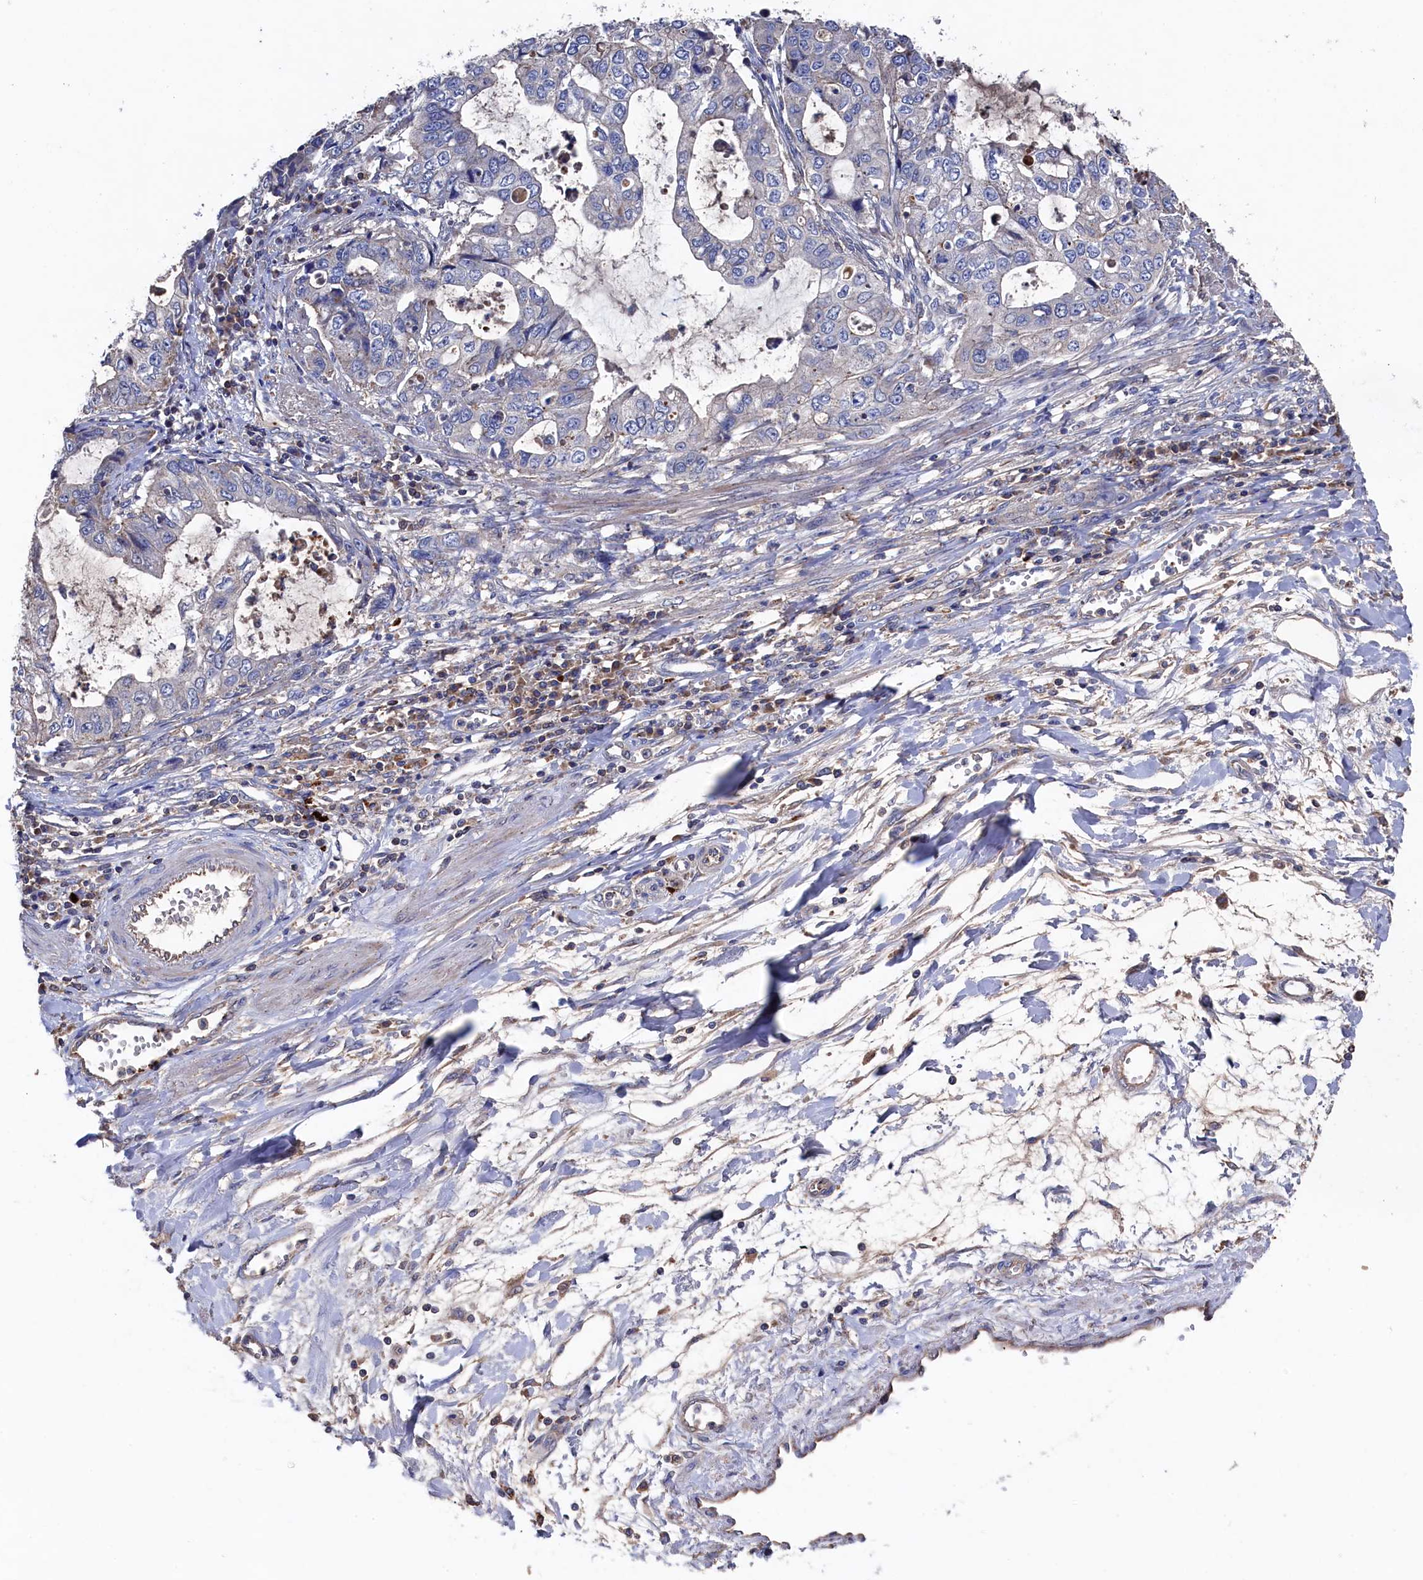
{"staining": {"intensity": "negative", "quantity": "none", "location": "none"}, "tissue": "stomach cancer", "cell_type": "Tumor cells", "image_type": "cancer", "snomed": [{"axis": "morphology", "description": "Adenocarcinoma, NOS"}, {"axis": "topography", "description": "Stomach, upper"}], "caption": "Tumor cells are negative for brown protein staining in adenocarcinoma (stomach).", "gene": "TK2", "patient": {"sex": "female", "age": 52}}